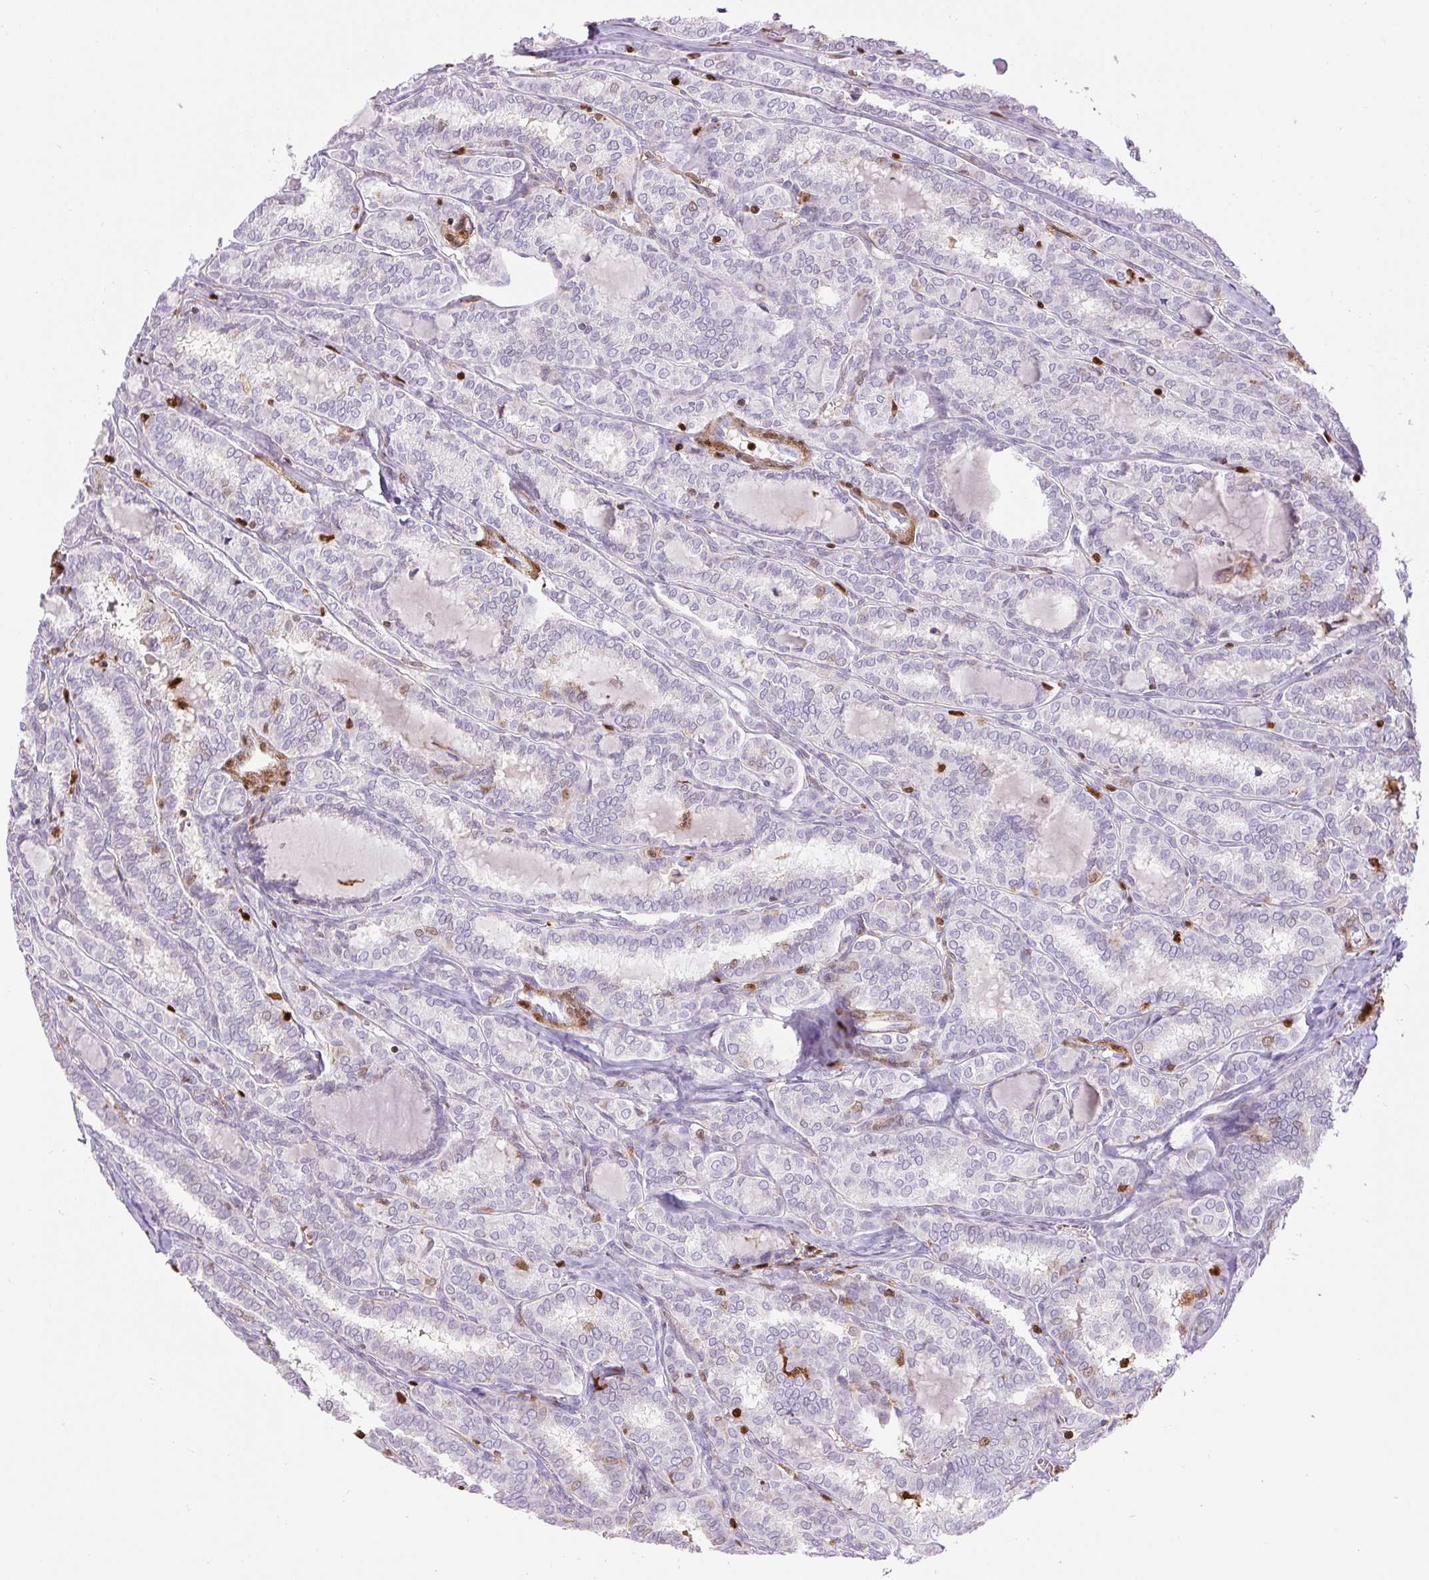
{"staining": {"intensity": "moderate", "quantity": "<25%", "location": "cytoplasmic/membranous,nuclear"}, "tissue": "thyroid cancer", "cell_type": "Tumor cells", "image_type": "cancer", "snomed": [{"axis": "morphology", "description": "Papillary adenocarcinoma, NOS"}, {"axis": "topography", "description": "Thyroid gland"}], "caption": "Human papillary adenocarcinoma (thyroid) stained with a brown dye displays moderate cytoplasmic/membranous and nuclear positive positivity in about <25% of tumor cells.", "gene": "S100A4", "patient": {"sex": "female", "age": 30}}